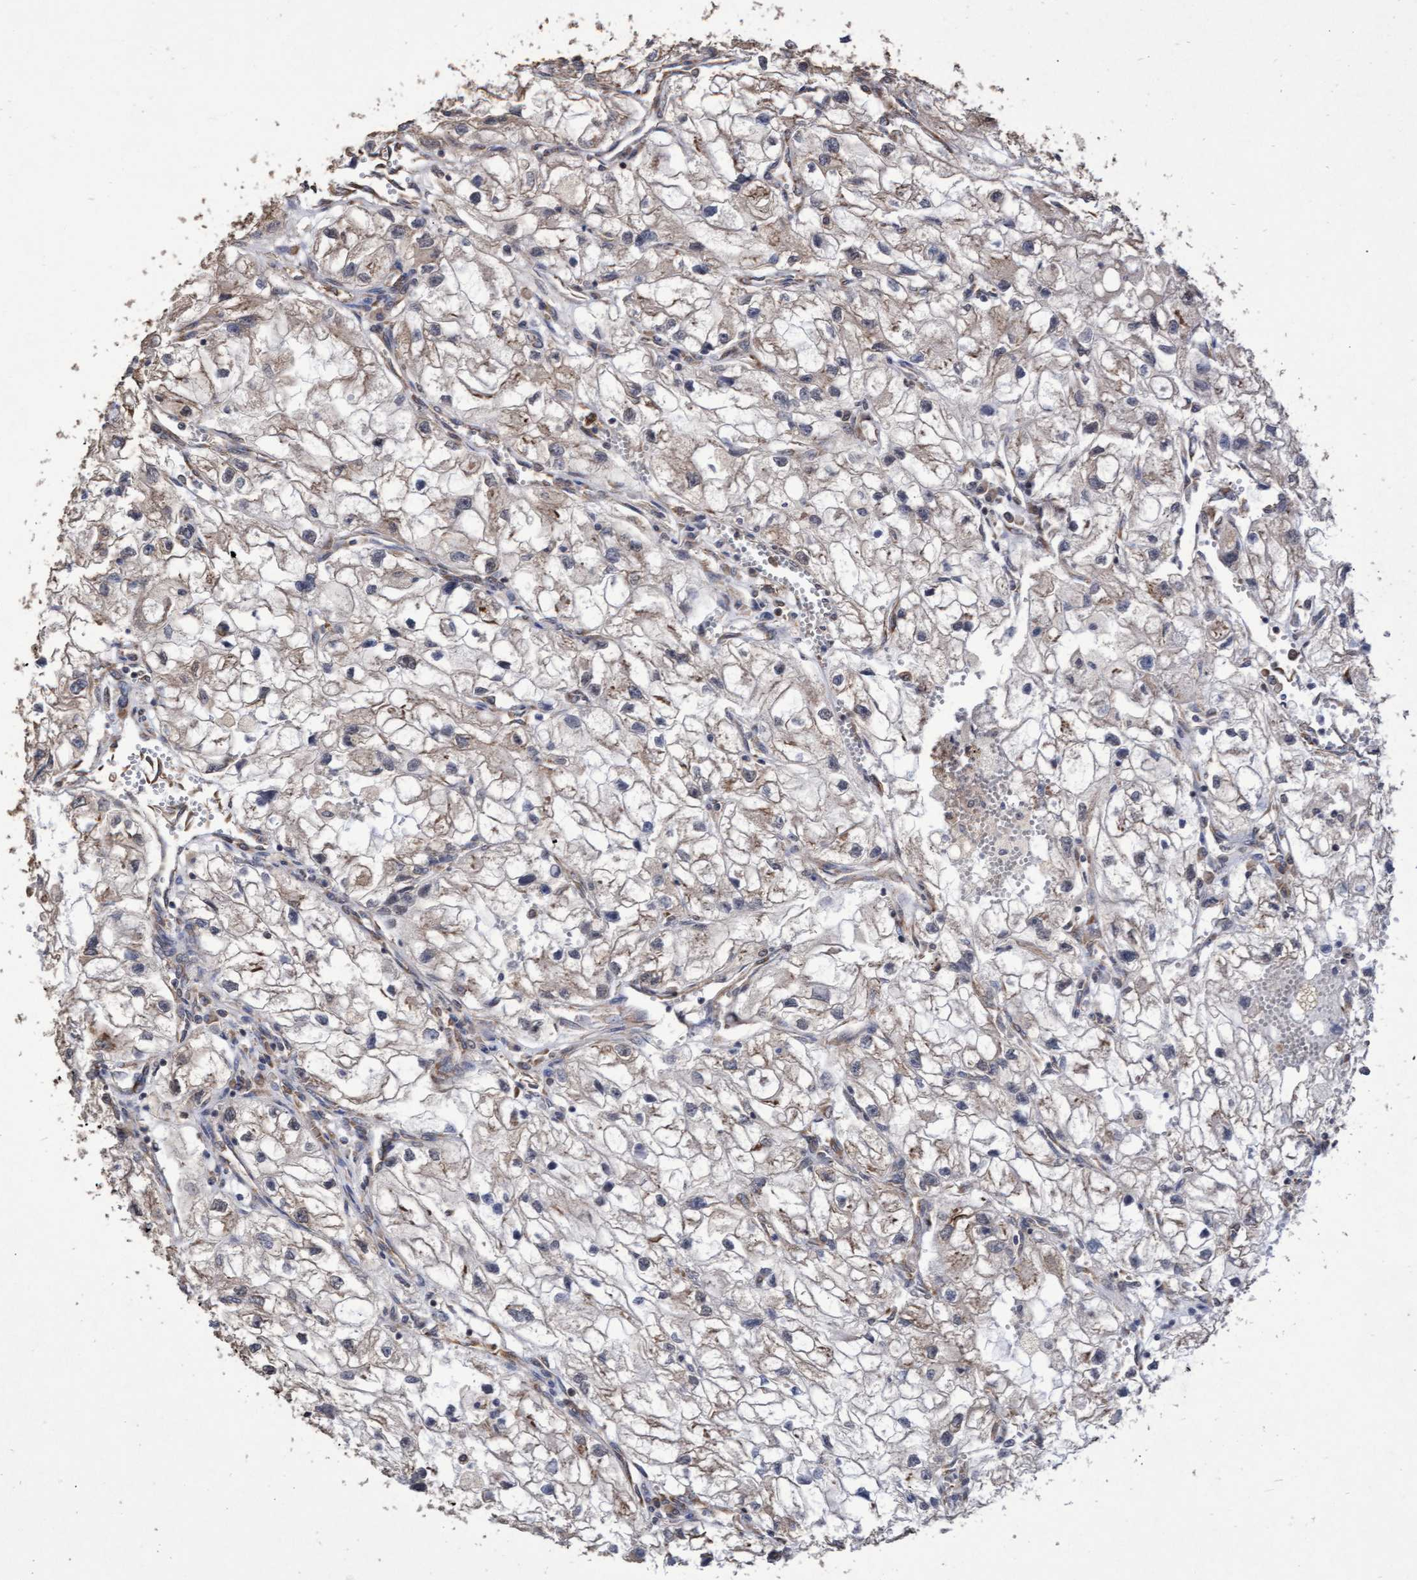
{"staining": {"intensity": "weak", "quantity": ">75%", "location": "cytoplasmic/membranous"}, "tissue": "renal cancer", "cell_type": "Tumor cells", "image_type": "cancer", "snomed": [{"axis": "morphology", "description": "Adenocarcinoma, NOS"}, {"axis": "topography", "description": "Kidney"}], "caption": "IHC micrograph of neoplastic tissue: renal cancer (adenocarcinoma) stained using immunohistochemistry (IHC) exhibits low levels of weak protein expression localized specifically in the cytoplasmic/membranous of tumor cells, appearing as a cytoplasmic/membranous brown color.", "gene": "ABCF2", "patient": {"sex": "female", "age": 70}}